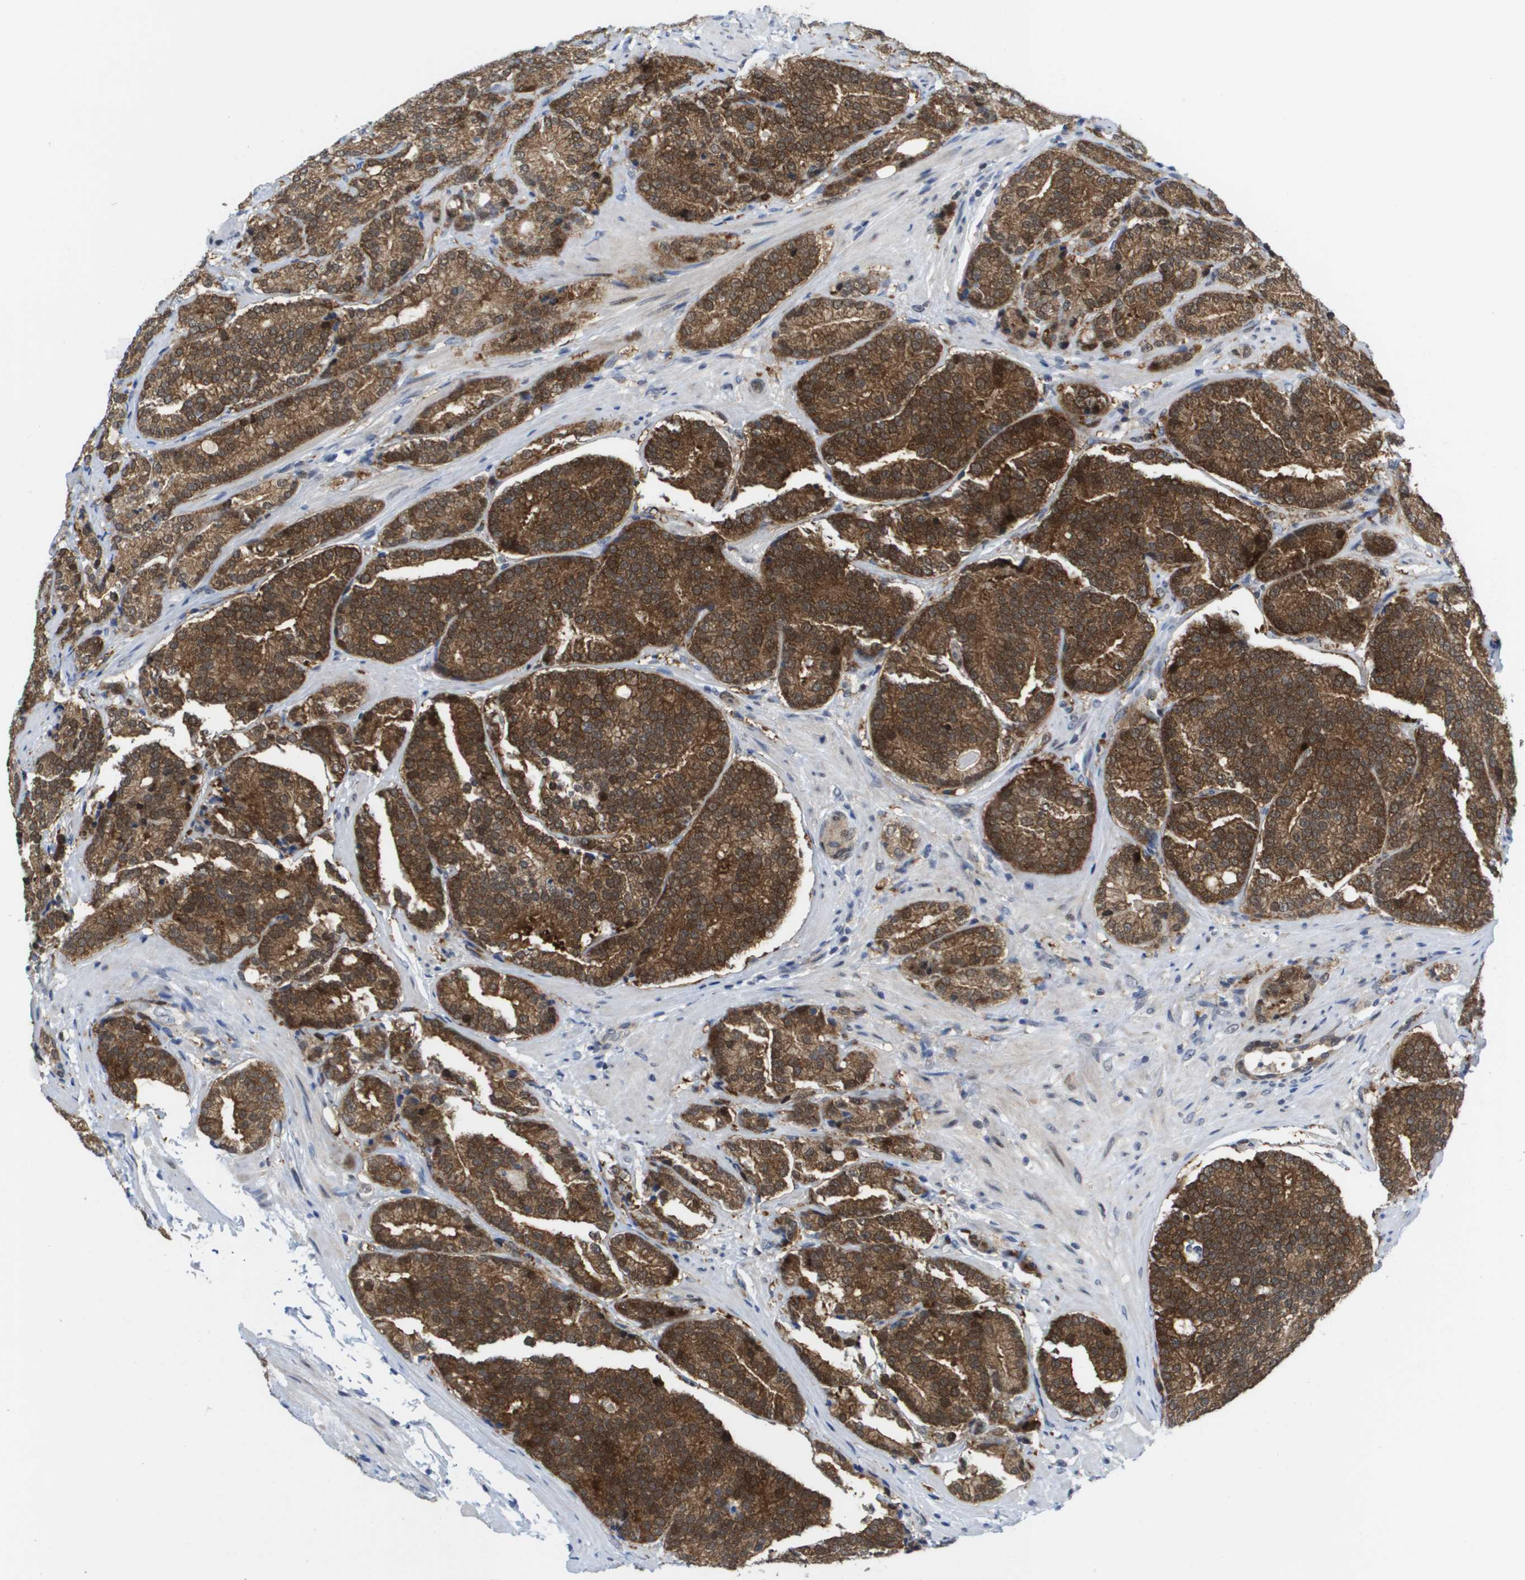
{"staining": {"intensity": "strong", "quantity": ">75%", "location": "cytoplasmic/membranous"}, "tissue": "prostate cancer", "cell_type": "Tumor cells", "image_type": "cancer", "snomed": [{"axis": "morphology", "description": "Adenocarcinoma, High grade"}, {"axis": "topography", "description": "Prostate"}], "caption": "This photomicrograph displays immunohistochemistry staining of human prostate adenocarcinoma (high-grade), with high strong cytoplasmic/membranous staining in approximately >75% of tumor cells.", "gene": "FKBP4", "patient": {"sex": "male", "age": 61}}